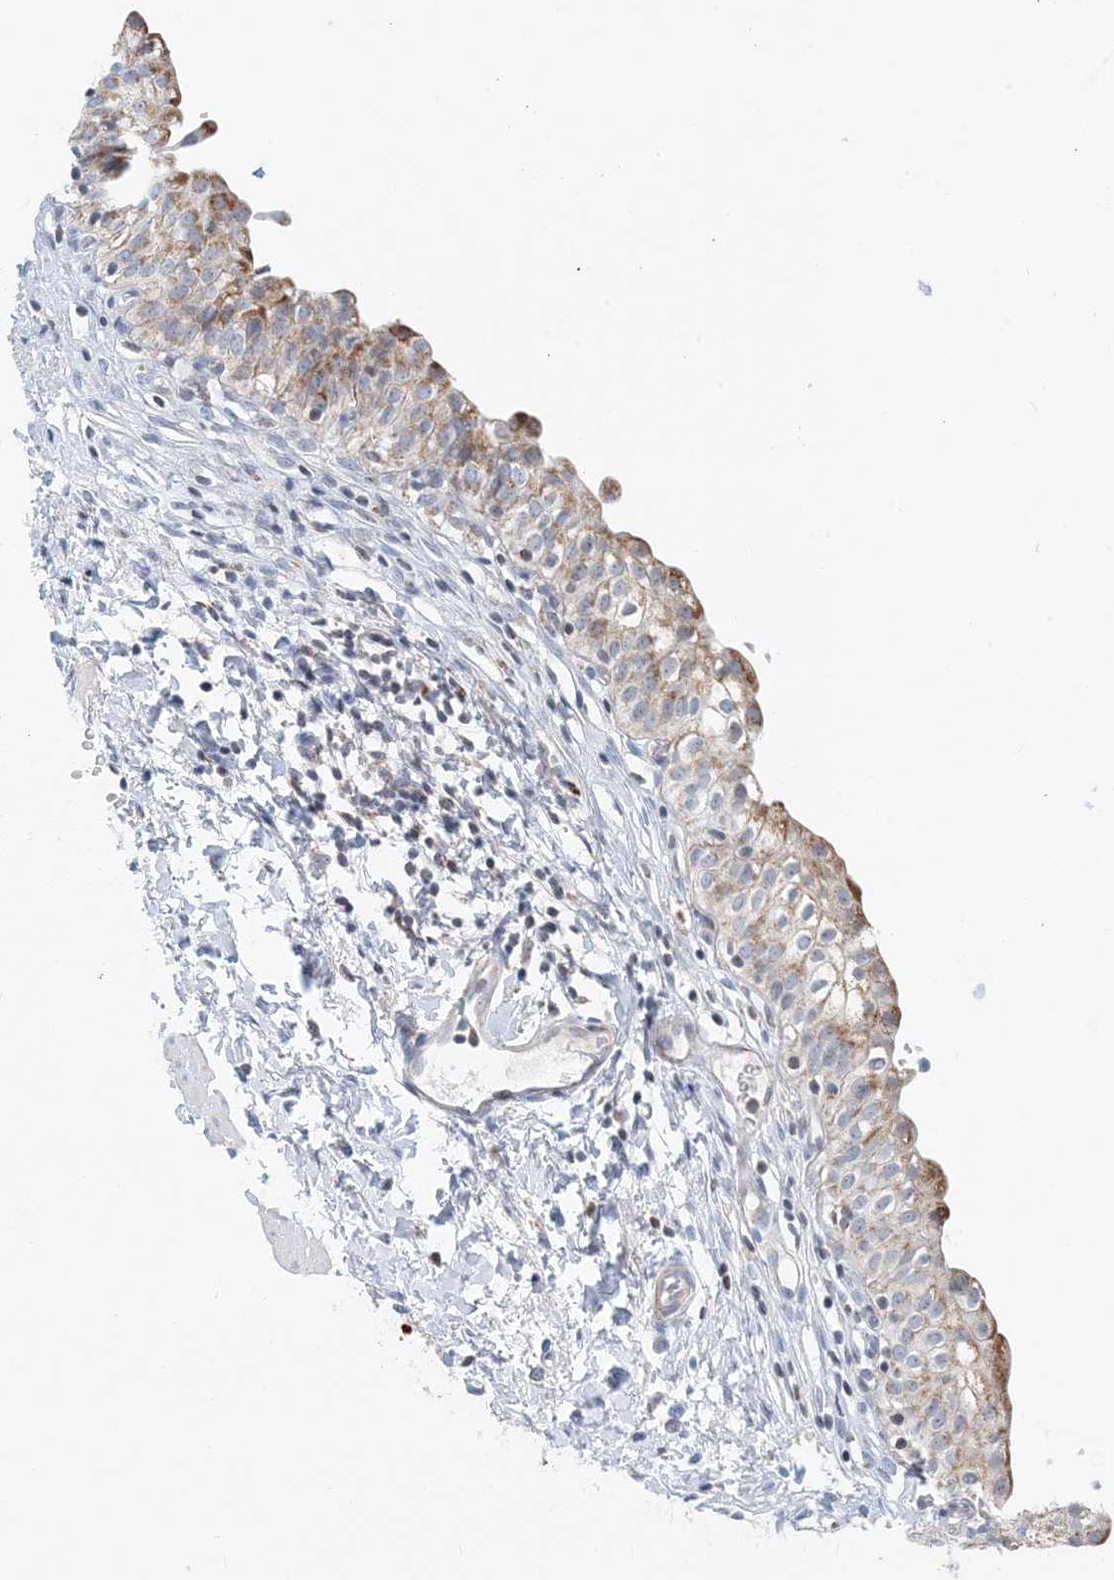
{"staining": {"intensity": "moderate", "quantity": ">75%", "location": "cytoplasmic/membranous"}, "tissue": "urinary bladder", "cell_type": "Urothelial cells", "image_type": "normal", "snomed": [{"axis": "morphology", "description": "Normal tissue, NOS"}, {"axis": "topography", "description": "Urinary bladder"}], "caption": "Benign urinary bladder shows moderate cytoplasmic/membranous expression in about >75% of urothelial cells, visualized by immunohistochemistry.", "gene": "BDH1", "patient": {"sex": "male", "age": 55}}